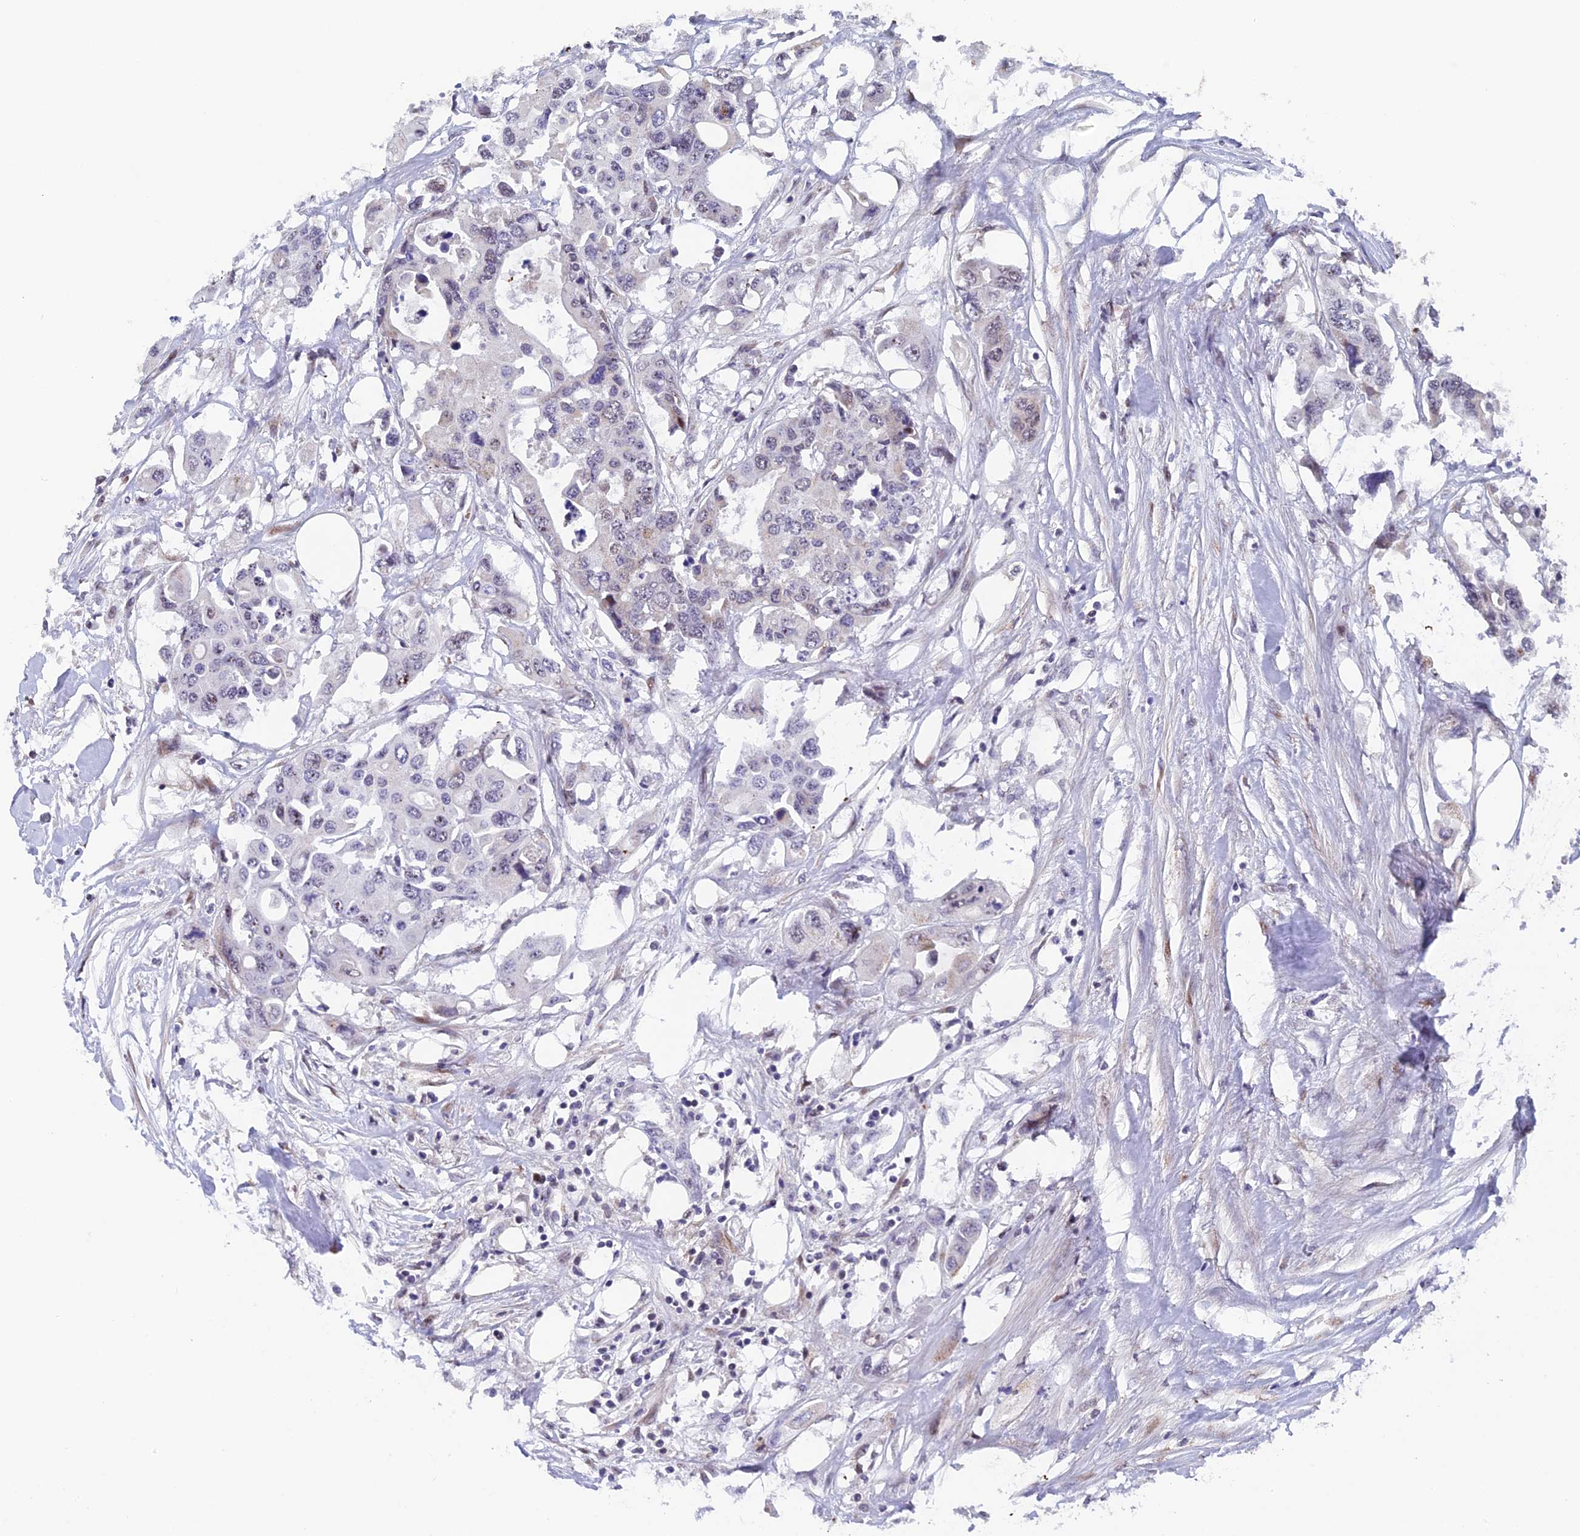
{"staining": {"intensity": "weak", "quantity": "<25%", "location": "nuclear"}, "tissue": "colorectal cancer", "cell_type": "Tumor cells", "image_type": "cancer", "snomed": [{"axis": "morphology", "description": "Adenocarcinoma, NOS"}, {"axis": "topography", "description": "Colon"}], "caption": "An IHC micrograph of colorectal cancer (adenocarcinoma) is shown. There is no staining in tumor cells of colorectal cancer (adenocarcinoma).", "gene": "XKR9", "patient": {"sex": "male", "age": 77}}